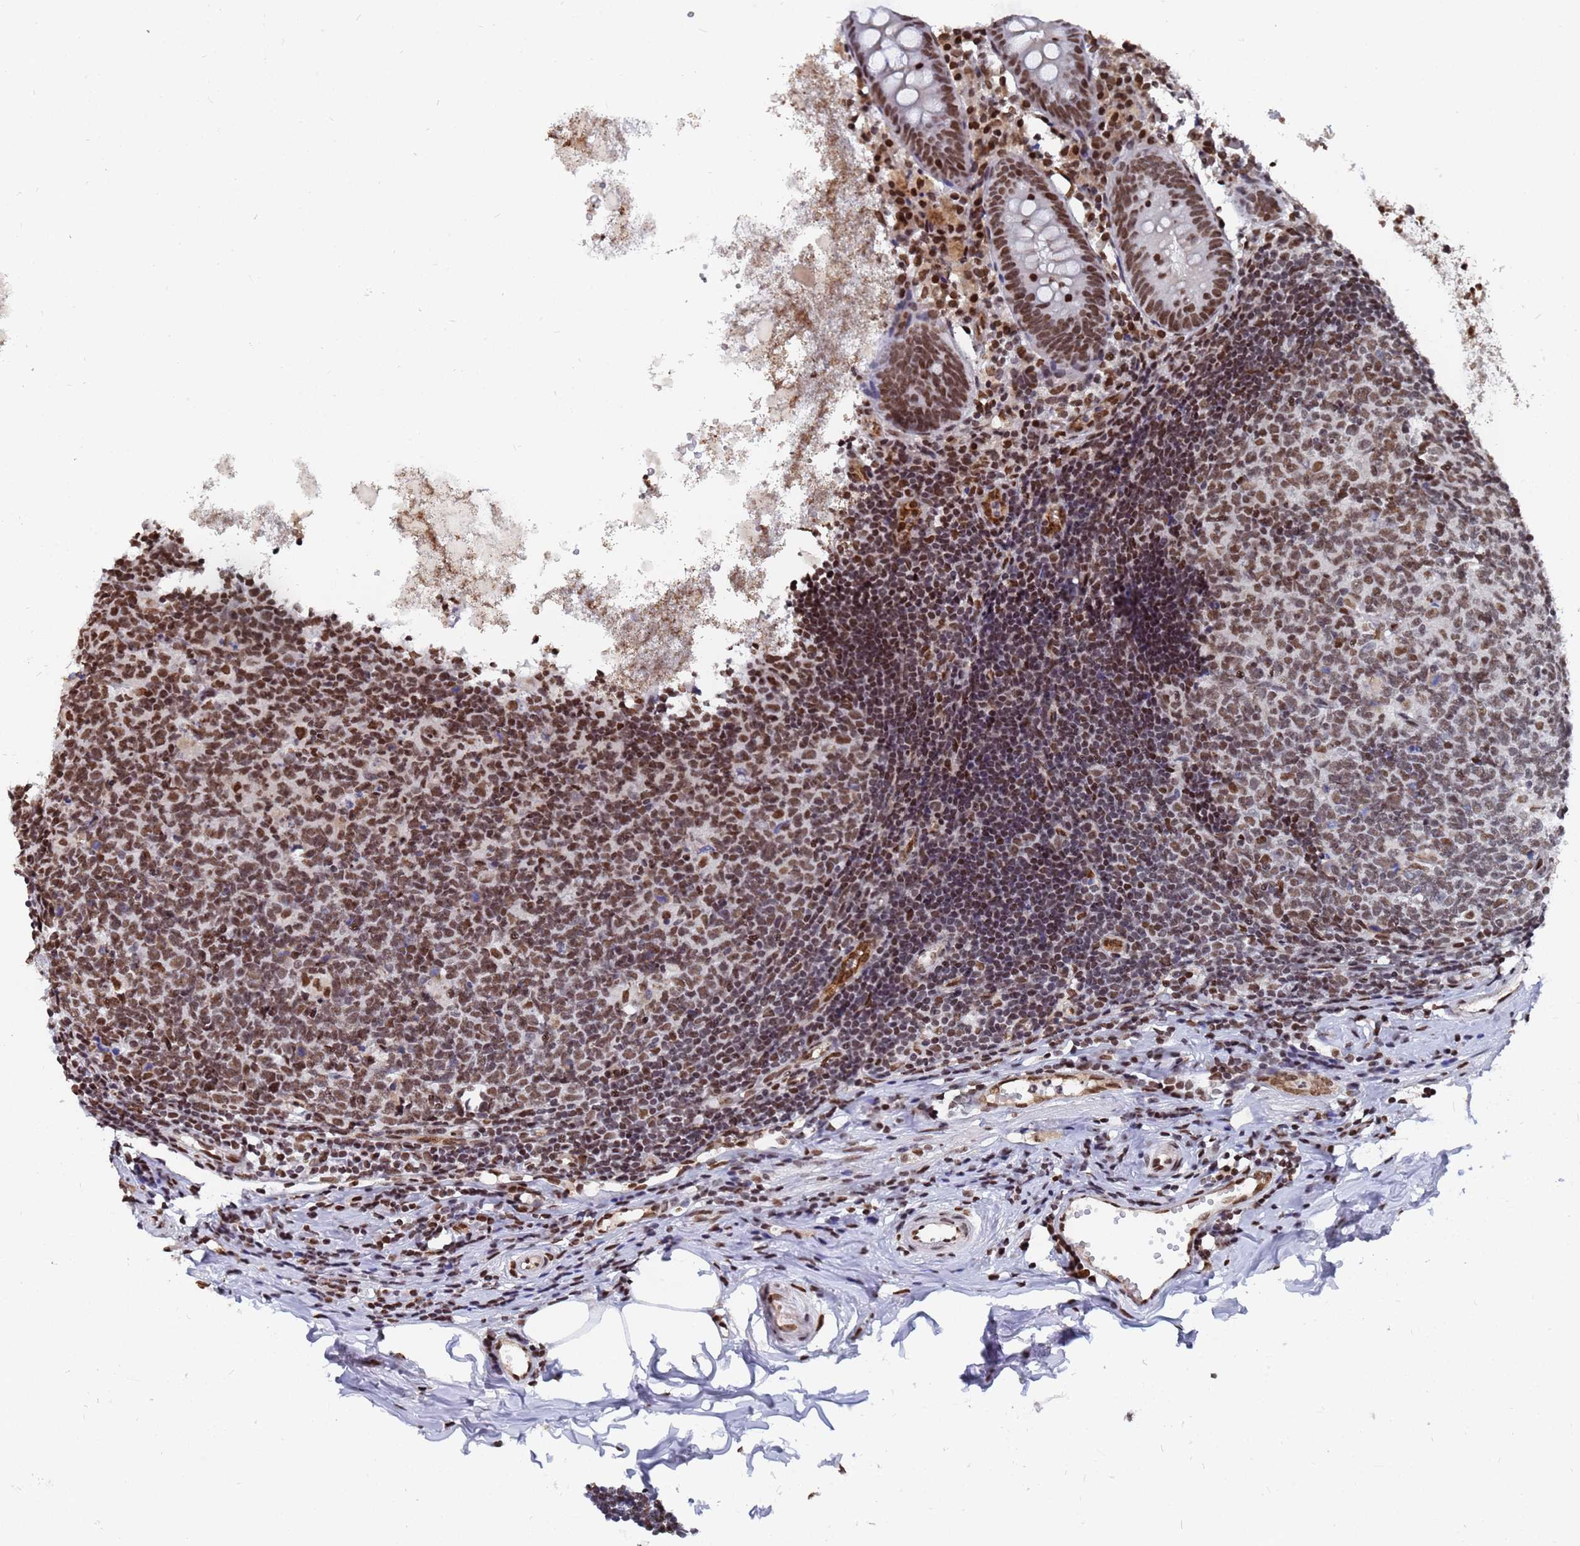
{"staining": {"intensity": "moderate", "quantity": ">75%", "location": "nuclear"}, "tissue": "appendix", "cell_type": "Glandular cells", "image_type": "normal", "snomed": [{"axis": "morphology", "description": "Normal tissue, NOS"}, {"axis": "topography", "description": "Appendix"}], "caption": "An immunohistochemistry (IHC) histopathology image of normal tissue is shown. Protein staining in brown labels moderate nuclear positivity in appendix within glandular cells.", "gene": "RAVER2", "patient": {"sex": "female", "age": 54}}